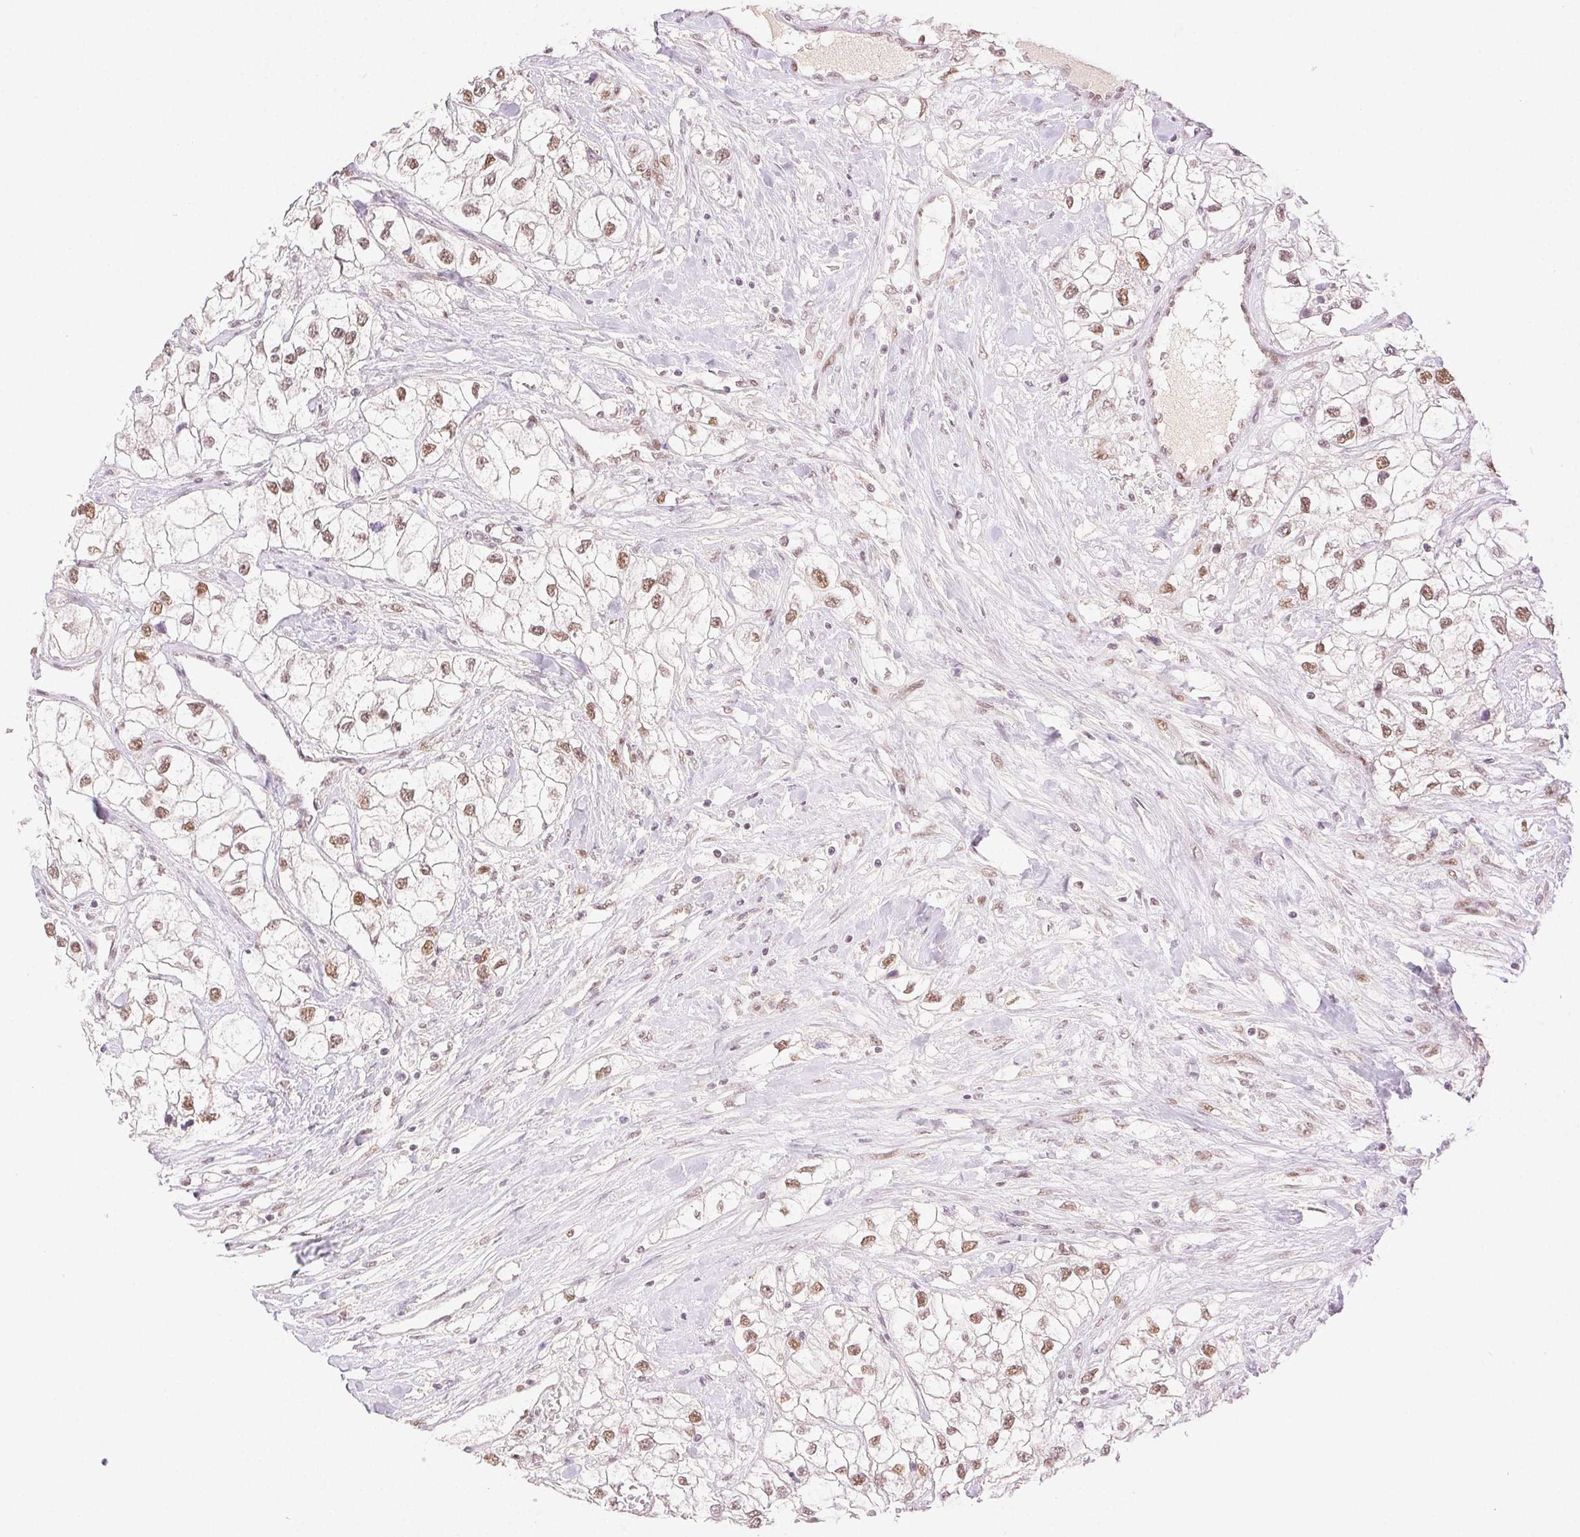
{"staining": {"intensity": "moderate", "quantity": ">75%", "location": "nuclear"}, "tissue": "renal cancer", "cell_type": "Tumor cells", "image_type": "cancer", "snomed": [{"axis": "morphology", "description": "Adenocarcinoma, NOS"}, {"axis": "topography", "description": "Kidney"}], "caption": "A brown stain highlights moderate nuclear positivity of a protein in renal cancer (adenocarcinoma) tumor cells.", "gene": "H2AZ2", "patient": {"sex": "male", "age": 59}}